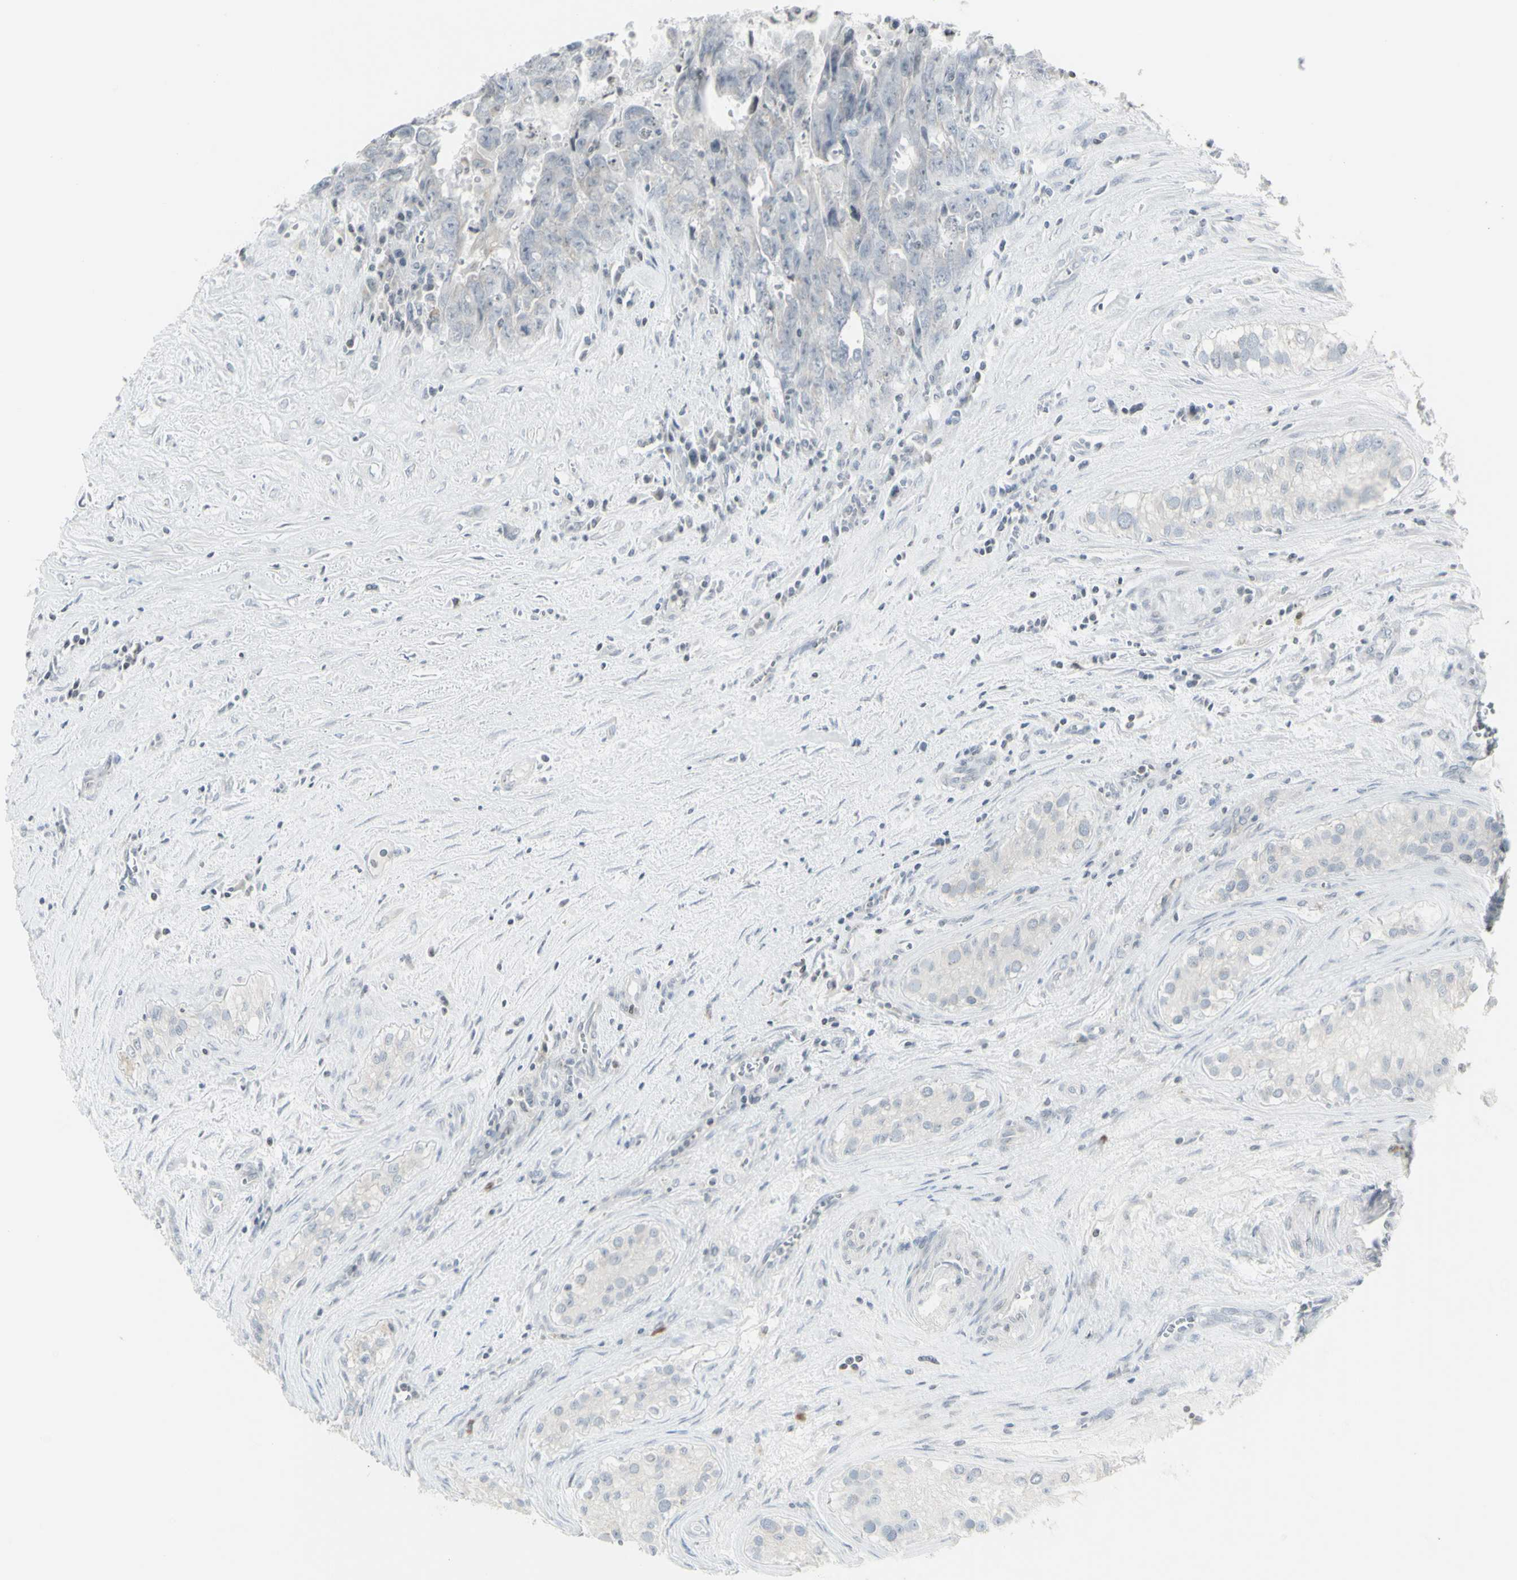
{"staining": {"intensity": "negative", "quantity": "none", "location": "none"}, "tissue": "testis cancer", "cell_type": "Tumor cells", "image_type": "cancer", "snomed": [{"axis": "morphology", "description": "Carcinoma, Embryonal, NOS"}, {"axis": "topography", "description": "Testis"}], "caption": "Immunohistochemical staining of testis embryonal carcinoma shows no significant expression in tumor cells.", "gene": "MUC5AC", "patient": {"sex": "male", "age": 28}}